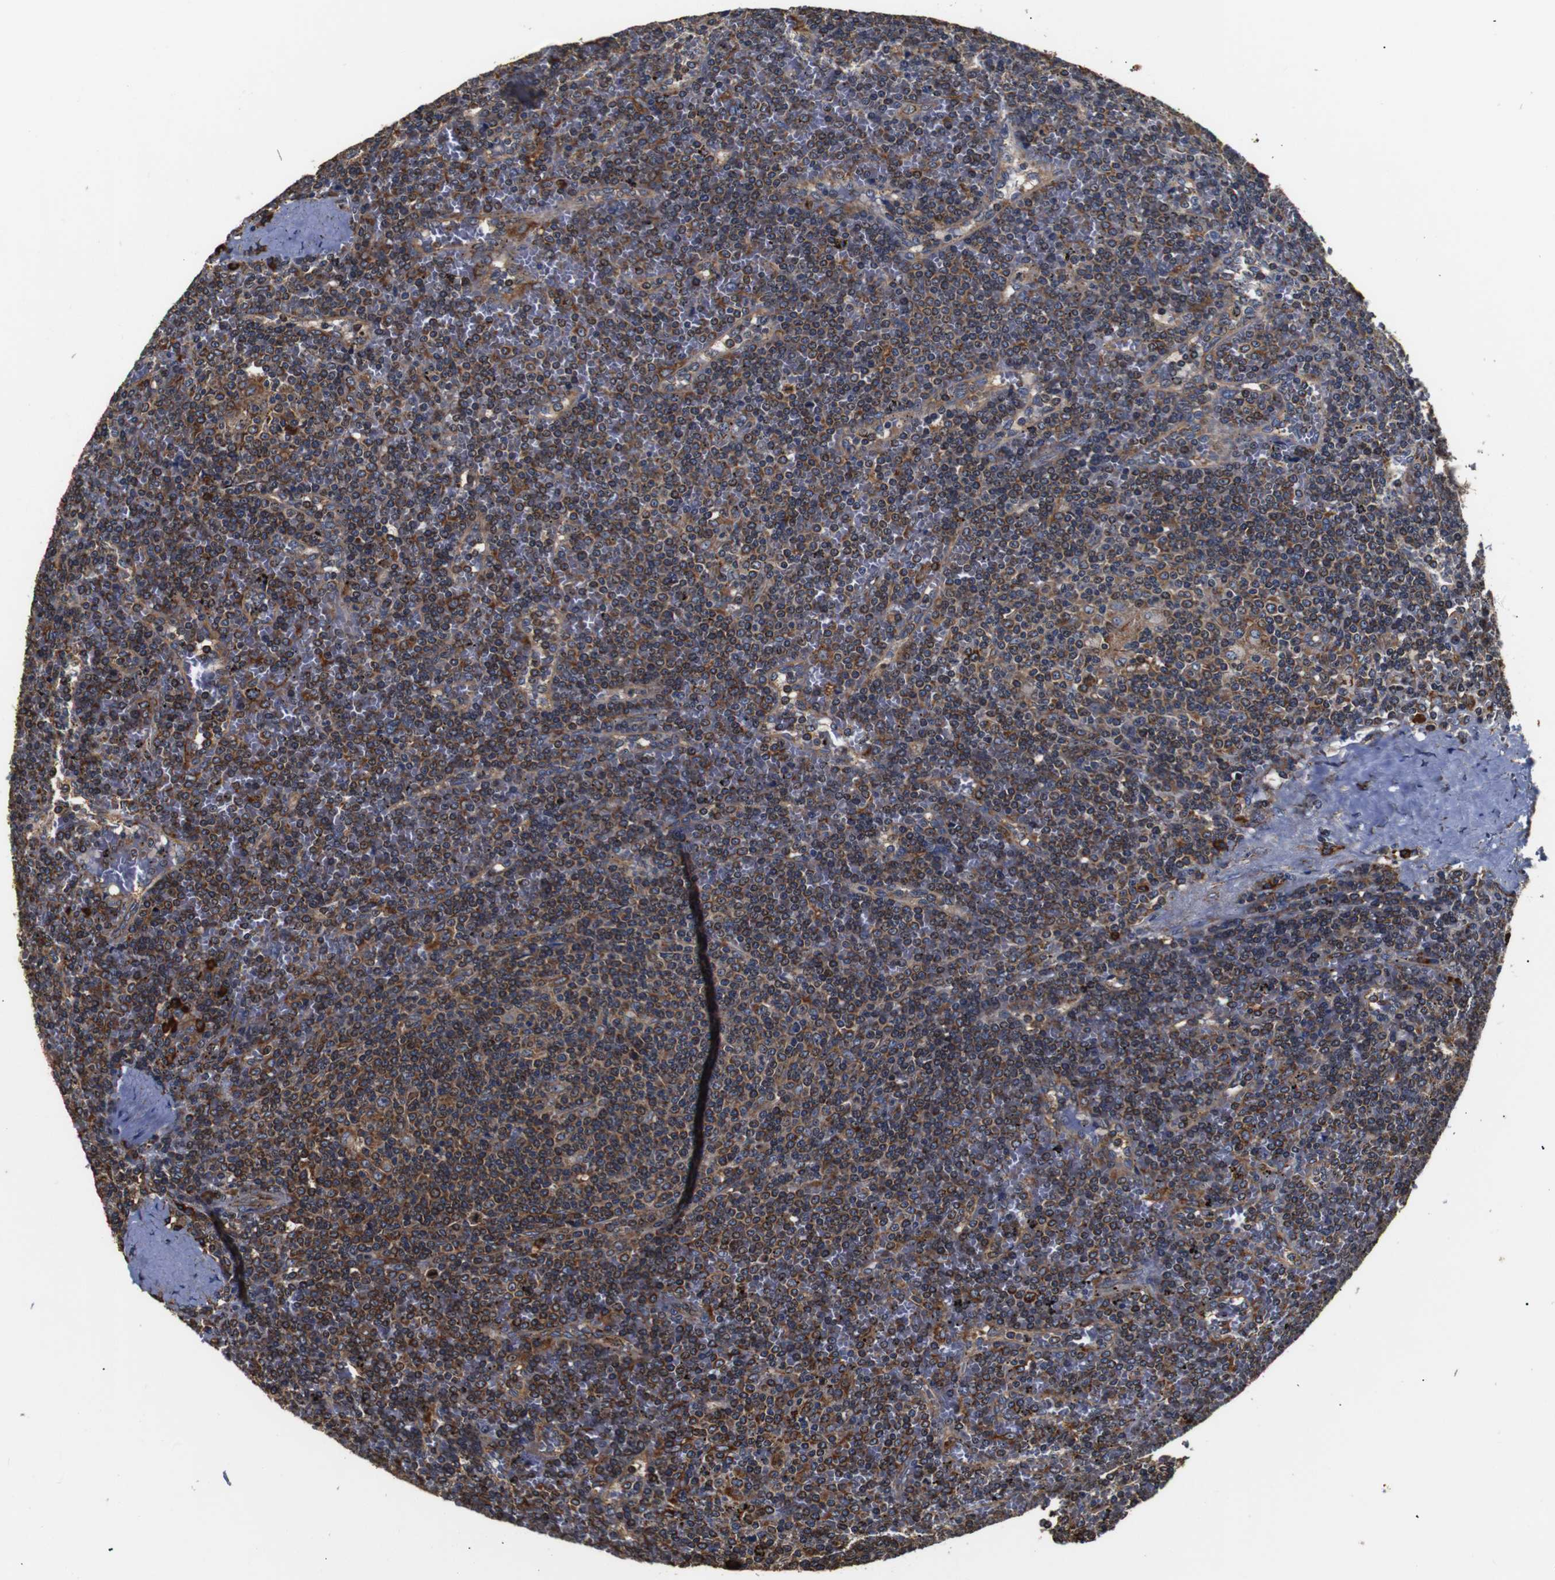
{"staining": {"intensity": "moderate", "quantity": "25%-75%", "location": "cytoplasmic/membranous"}, "tissue": "lymphoma", "cell_type": "Tumor cells", "image_type": "cancer", "snomed": [{"axis": "morphology", "description": "Malignant lymphoma, non-Hodgkin's type, Low grade"}, {"axis": "topography", "description": "Spleen"}], "caption": "Protein expression analysis of human lymphoma reveals moderate cytoplasmic/membranous expression in about 25%-75% of tumor cells.", "gene": "HHIP", "patient": {"sex": "female", "age": 19}}